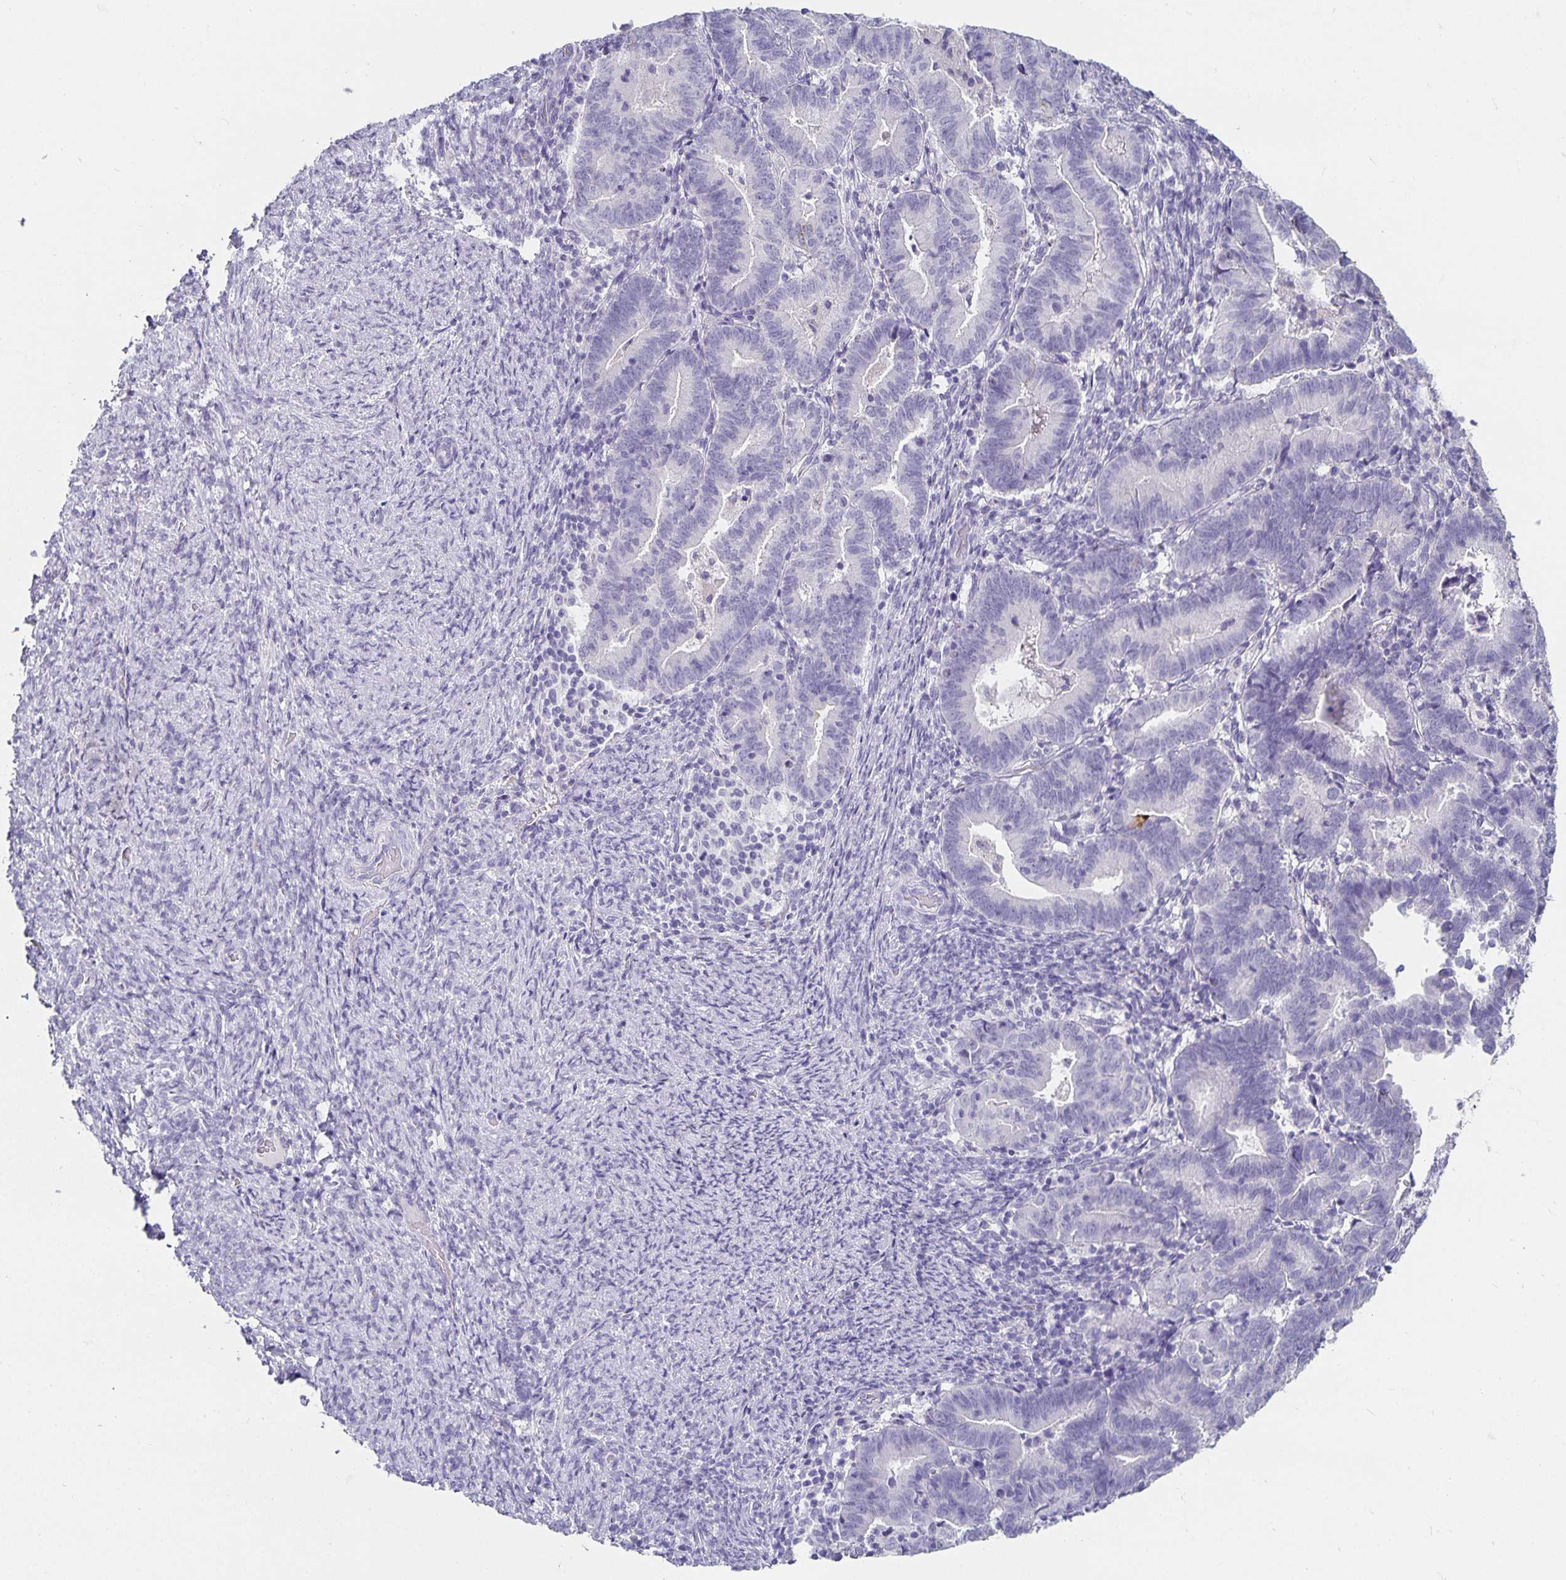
{"staining": {"intensity": "negative", "quantity": "none", "location": "none"}, "tissue": "endometrial cancer", "cell_type": "Tumor cells", "image_type": "cancer", "snomed": [{"axis": "morphology", "description": "Adenocarcinoma, NOS"}, {"axis": "topography", "description": "Endometrium"}], "caption": "Immunohistochemistry (IHC) image of neoplastic tissue: endometrial adenocarcinoma stained with DAB (3,3'-diaminobenzidine) reveals no significant protein positivity in tumor cells. (DAB immunohistochemistry (IHC), high magnification).", "gene": "CHGA", "patient": {"sex": "female", "age": 70}}